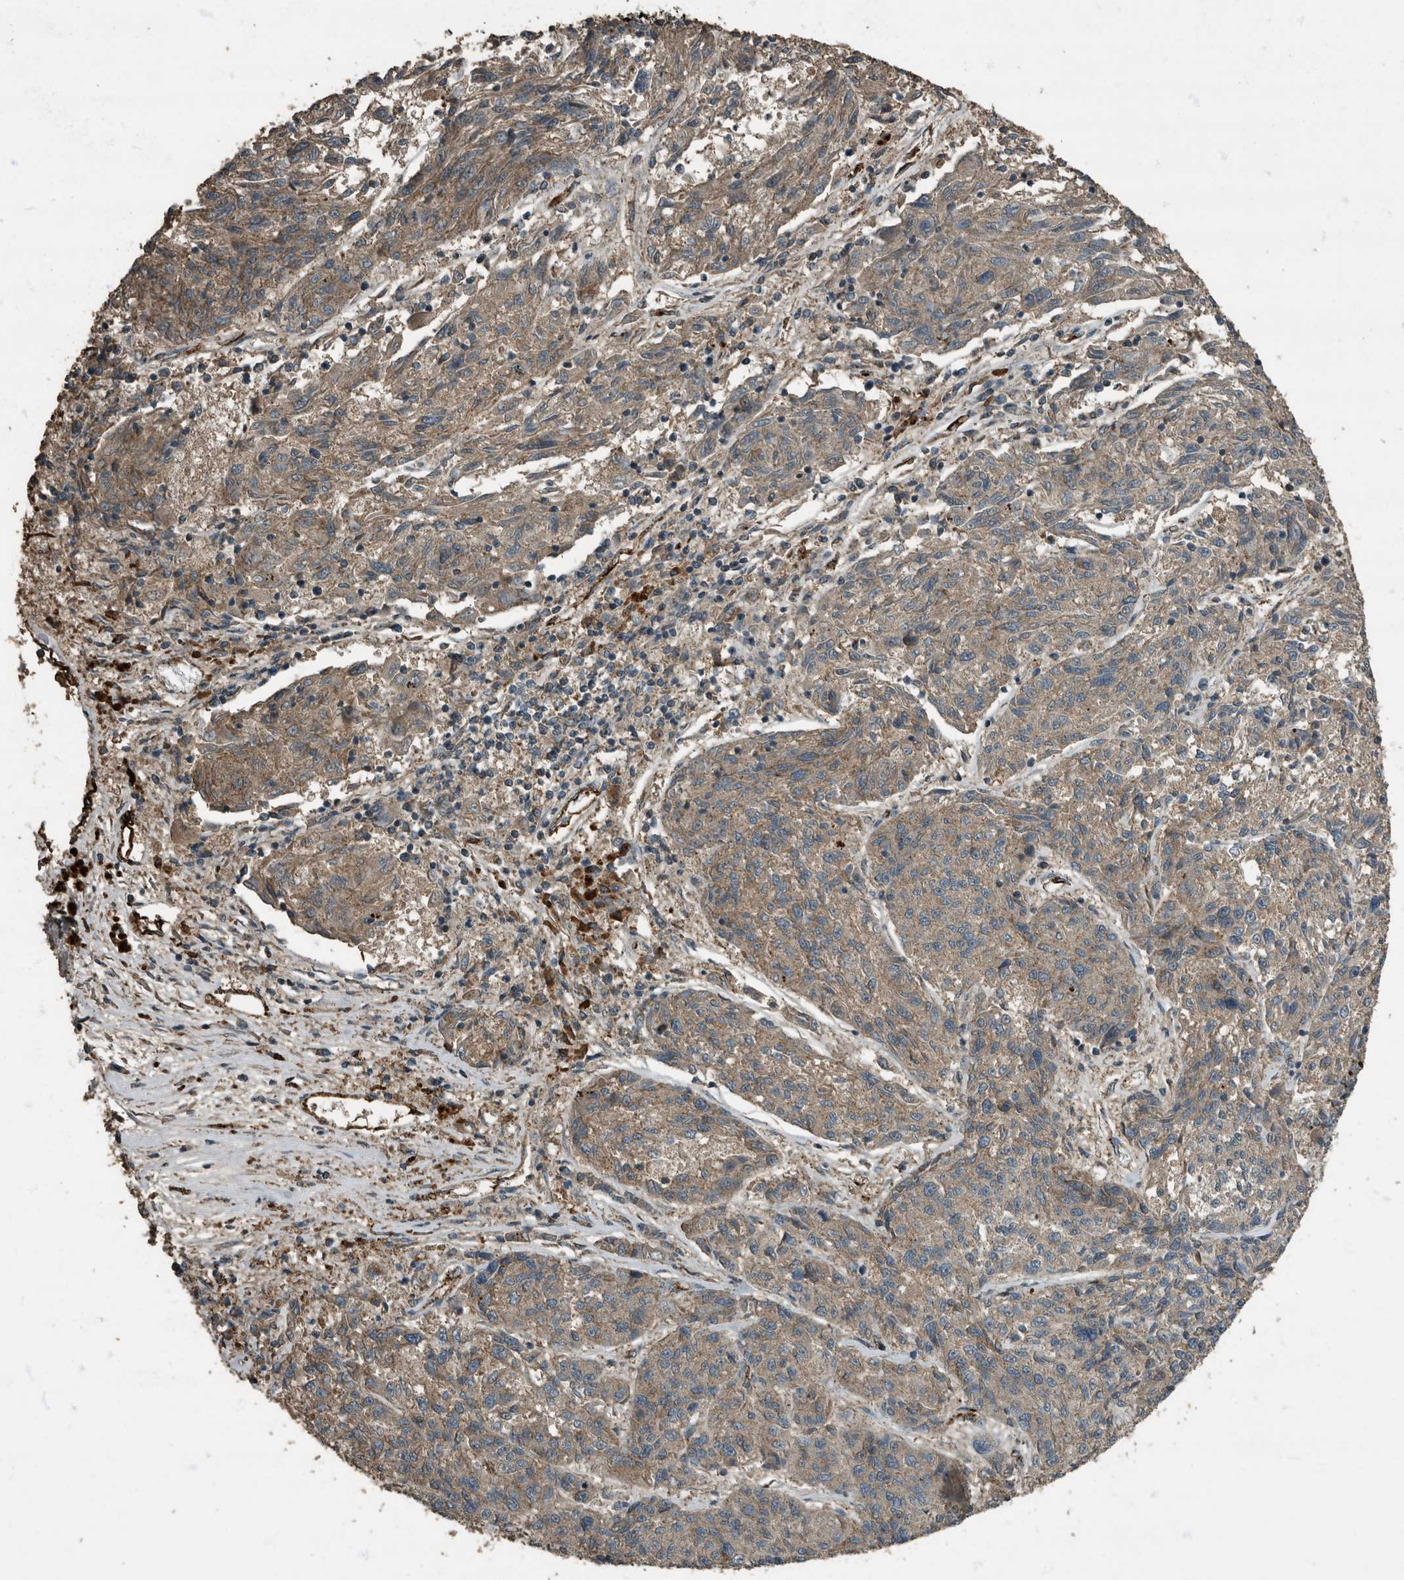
{"staining": {"intensity": "moderate", "quantity": ">75%", "location": "cytoplasmic/membranous"}, "tissue": "melanoma", "cell_type": "Tumor cells", "image_type": "cancer", "snomed": [{"axis": "morphology", "description": "Malignant melanoma, NOS"}, {"axis": "topography", "description": "Skin"}], "caption": "Brown immunohistochemical staining in melanoma displays moderate cytoplasmic/membranous positivity in about >75% of tumor cells.", "gene": "IL15RA", "patient": {"sex": "male", "age": 53}}